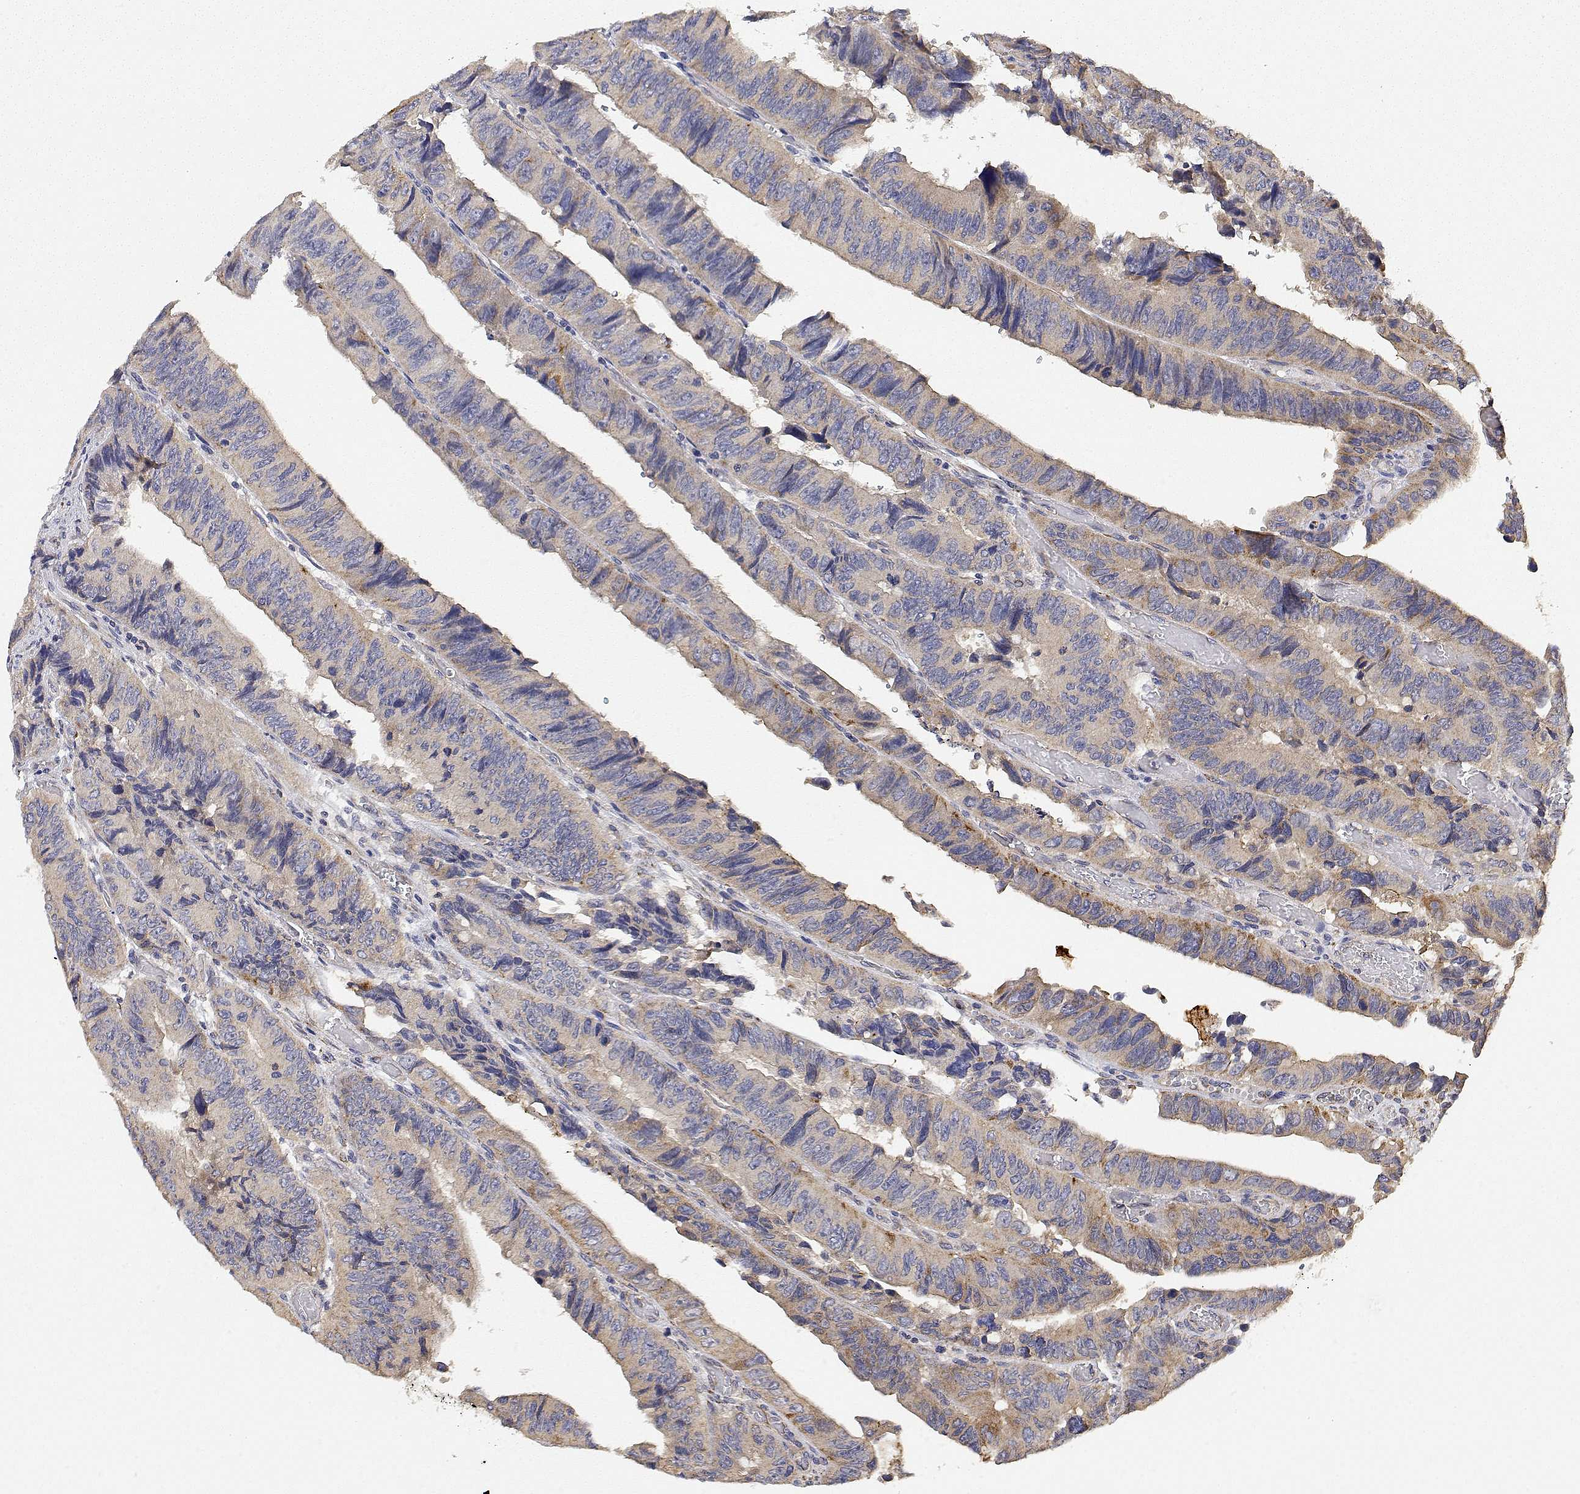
{"staining": {"intensity": "weak", "quantity": "25%-75%", "location": "cytoplasmic/membranous"}, "tissue": "colorectal cancer", "cell_type": "Tumor cells", "image_type": "cancer", "snomed": [{"axis": "morphology", "description": "Adenocarcinoma, NOS"}, {"axis": "topography", "description": "Colon"}], "caption": "Human adenocarcinoma (colorectal) stained for a protein (brown) displays weak cytoplasmic/membranous positive positivity in about 25%-75% of tumor cells.", "gene": "LONRF3", "patient": {"sex": "female", "age": 84}}